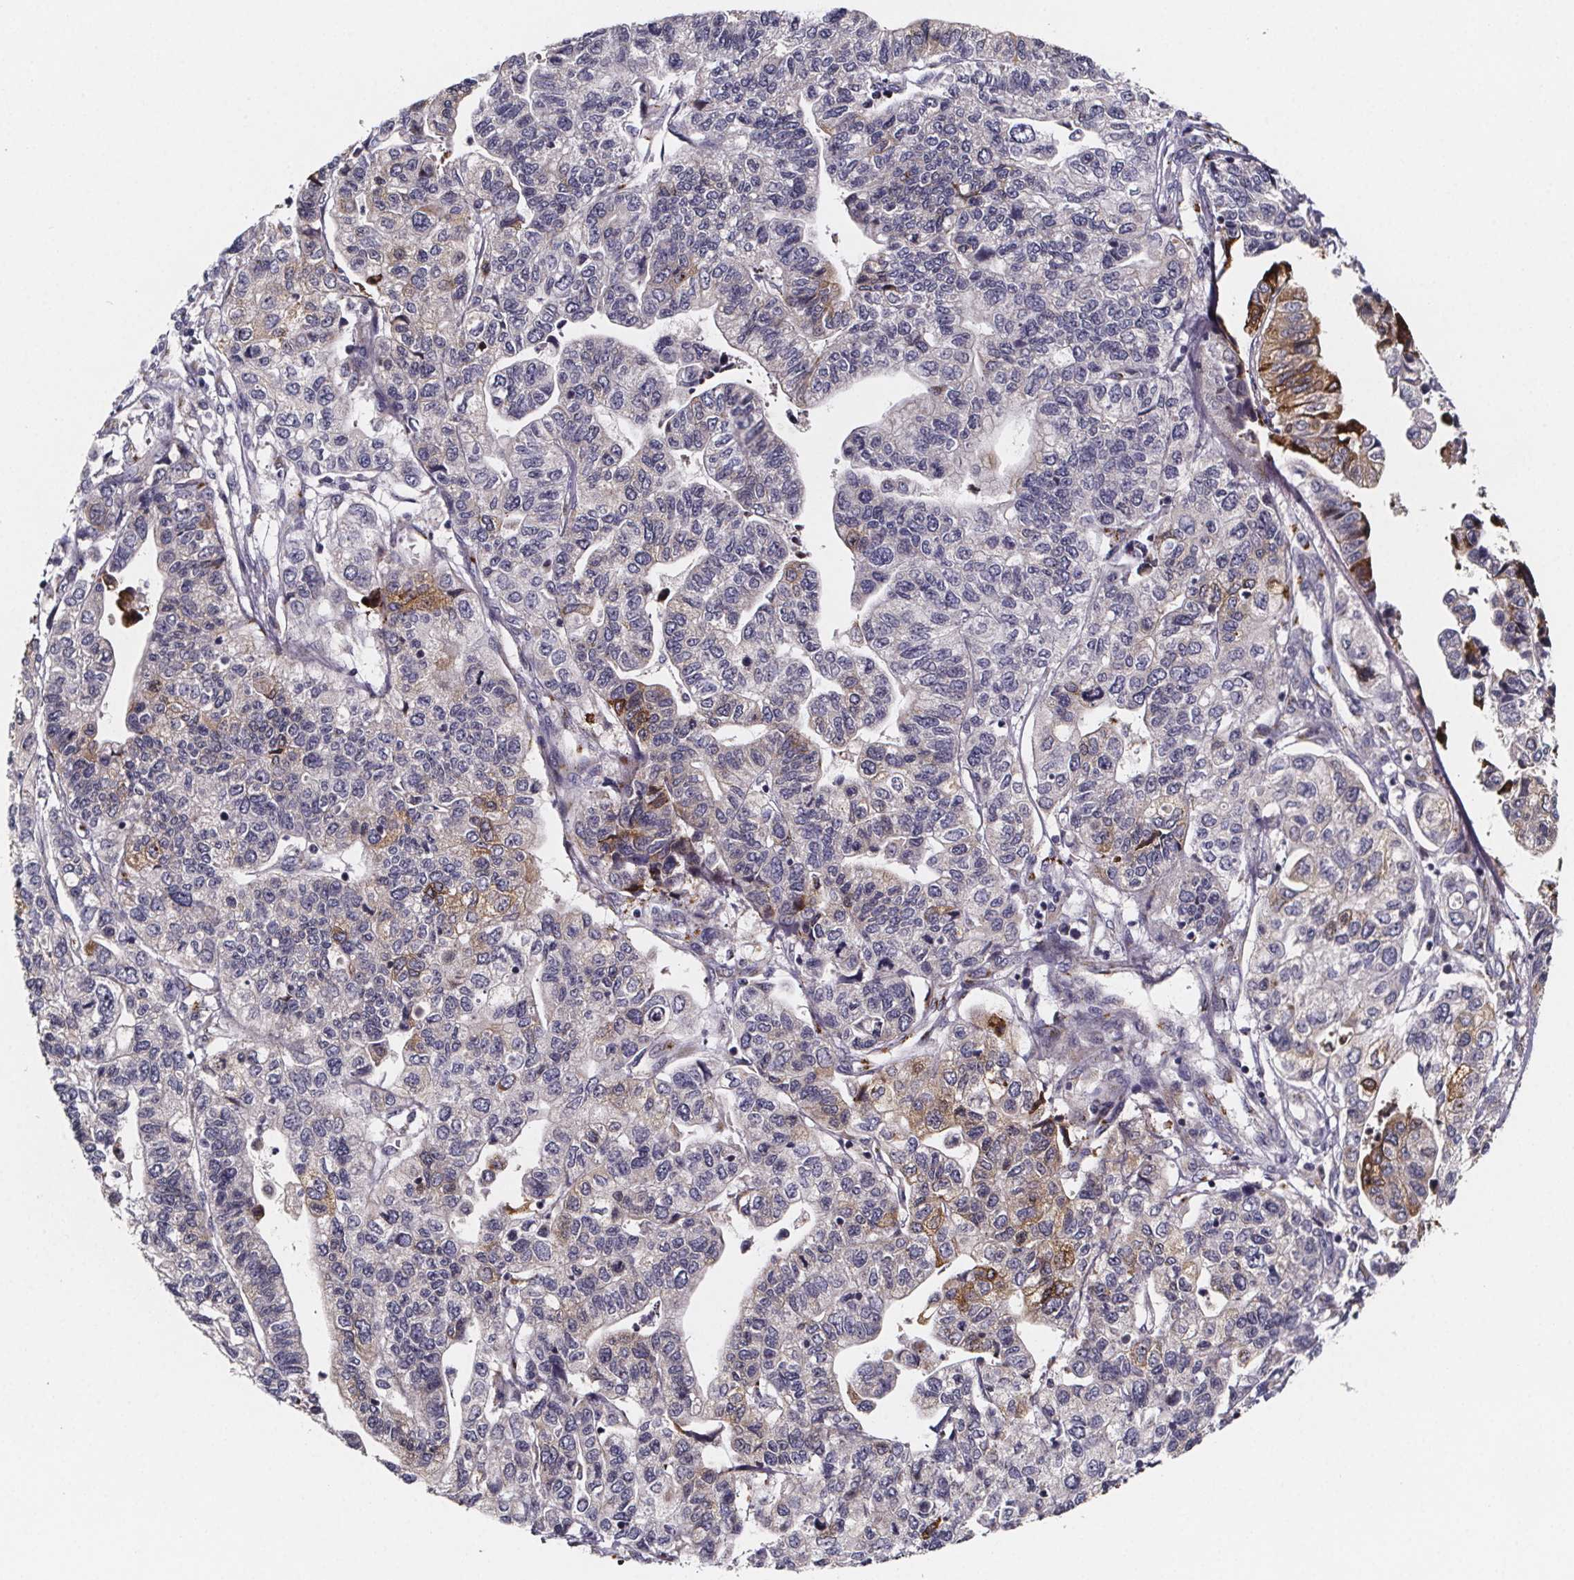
{"staining": {"intensity": "moderate", "quantity": "<25%", "location": "cytoplasmic/membranous"}, "tissue": "stomach cancer", "cell_type": "Tumor cells", "image_type": "cancer", "snomed": [{"axis": "morphology", "description": "Adenocarcinoma, NOS"}, {"axis": "topography", "description": "Stomach, upper"}], "caption": "The micrograph displays staining of adenocarcinoma (stomach), revealing moderate cytoplasmic/membranous protein expression (brown color) within tumor cells.", "gene": "NDST1", "patient": {"sex": "female", "age": 67}}